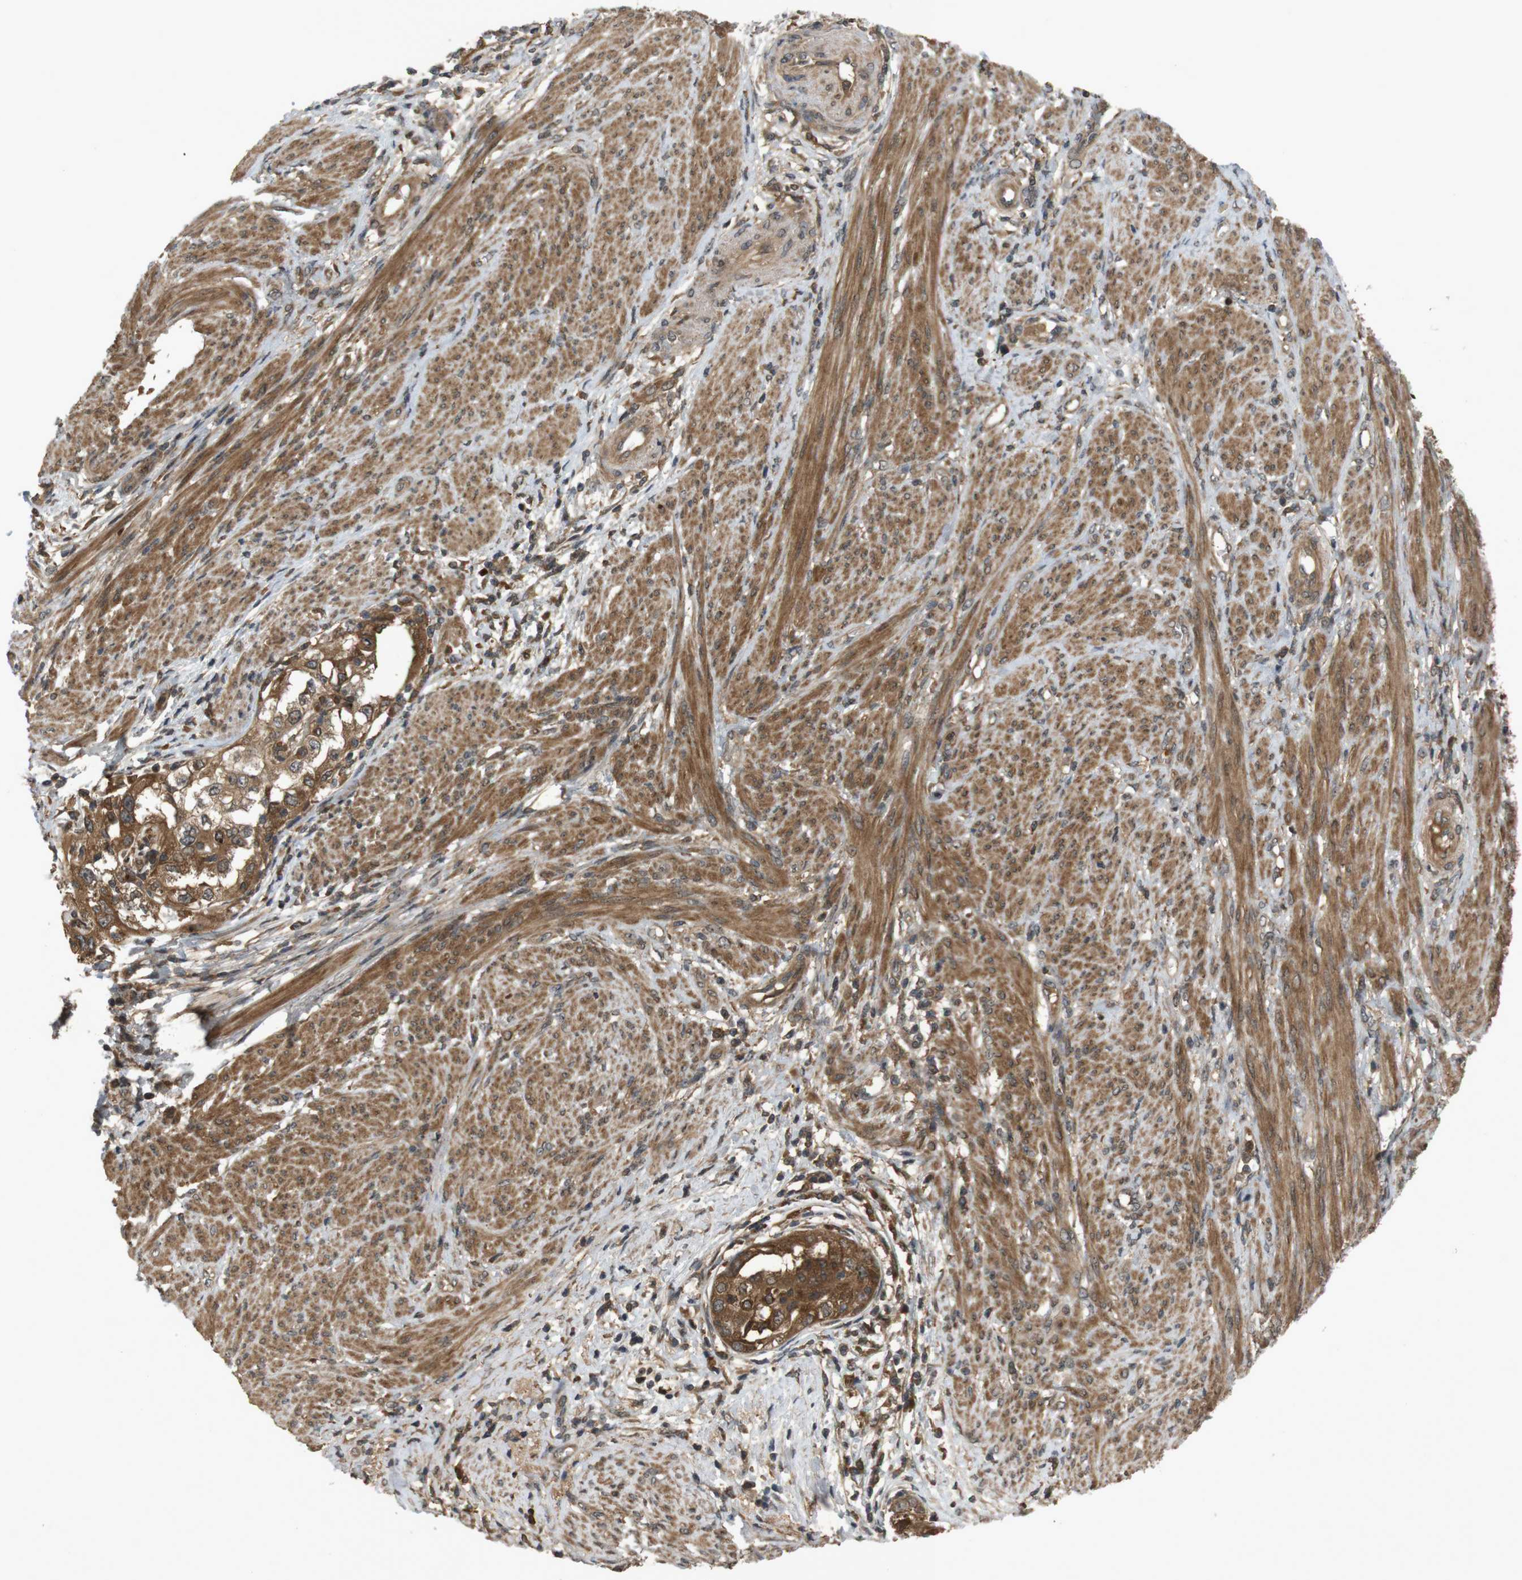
{"staining": {"intensity": "moderate", "quantity": ">75%", "location": "cytoplasmic/membranous"}, "tissue": "endometrial cancer", "cell_type": "Tumor cells", "image_type": "cancer", "snomed": [{"axis": "morphology", "description": "Adenocarcinoma, NOS"}, {"axis": "topography", "description": "Endometrium"}], "caption": "A medium amount of moderate cytoplasmic/membranous staining is identified in approximately >75% of tumor cells in endometrial adenocarcinoma tissue.", "gene": "NFKBIE", "patient": {"sex": "female", "age": 85}}